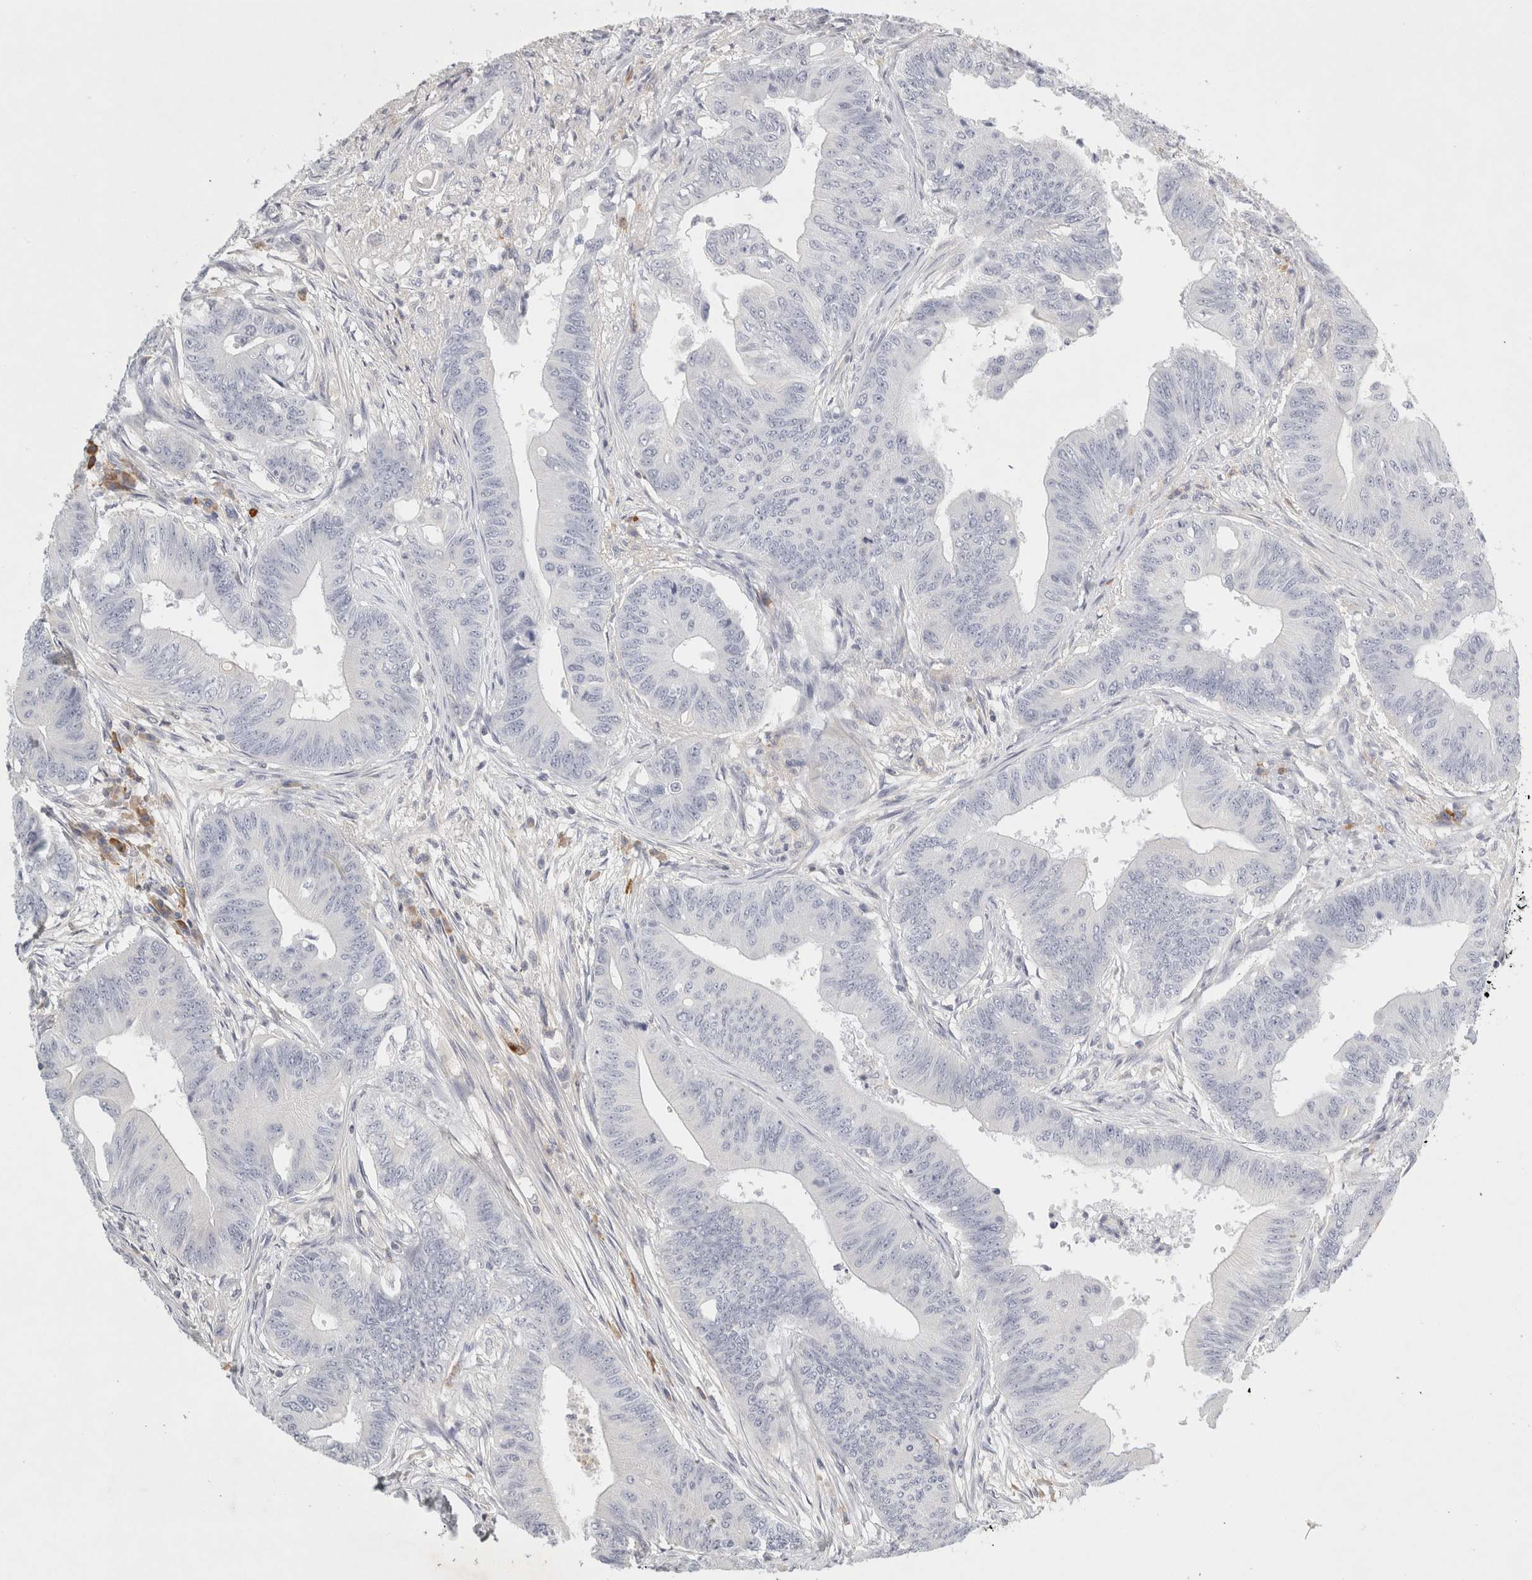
{"staining": {"intensity": "negative", "quantity": "none", "location": "none"}, "tissue": "colorectal cancer", "cell_type": "Tumor cells", "image_type": "cancer", "snomed": [{"axis": "morphology", "description": "Adenoma, NOS"}, {"axis": "morphology", "description": "Adenocarcinoma, NOS"}, {"axis": "topography", "description": "Colon"}], "caption": "IHC histopathology image of neoplastic tissue: colorectal adenocarcinoma stained with DAB (3,3'-diaminobenzidine) exhibits no significant protein staining in tumor cells.", "gene": "FGL2", "patient": {"sex": "male", "age": 79}}